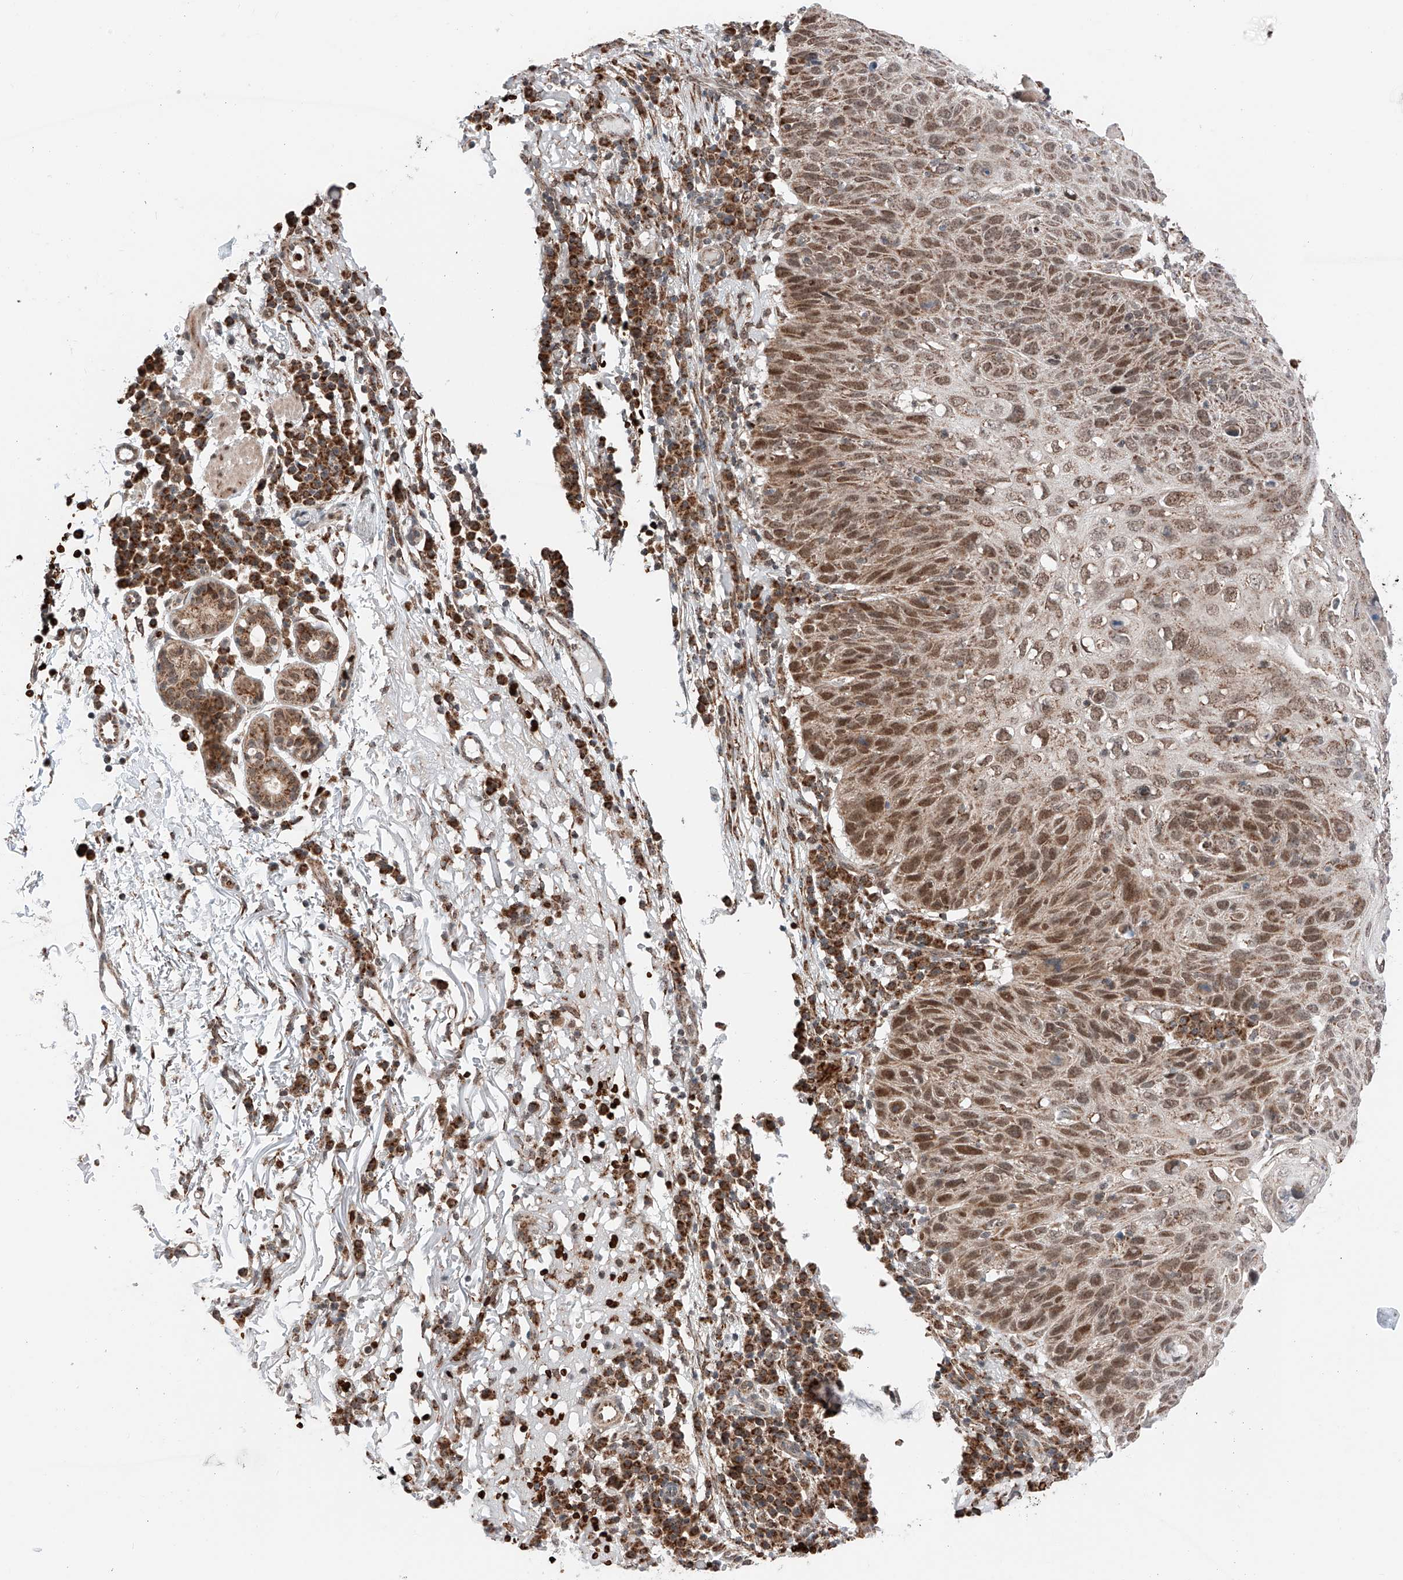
{"staining": {"intensity": "moderate", "quantity": ">75%", "location": "cytoplasmic/membranous,nuclear"}, "tissue": "skin cancer", "cell_type": "Tumor cells", "image_type": "cancer", "snomed": [{"axis": "morphology", "description": "Squamous cell carcinoma, NOS"}, {"axis": "topography", "description": "Skin"}], "caption": "The immunohistochemical stain labels moderate cytoplasmic/membranous and nuclear positivity in tumor cells of skin cancer tissue.", "gene": "ZSCAN29", "patient": {"sex": "female", "age": 90}}